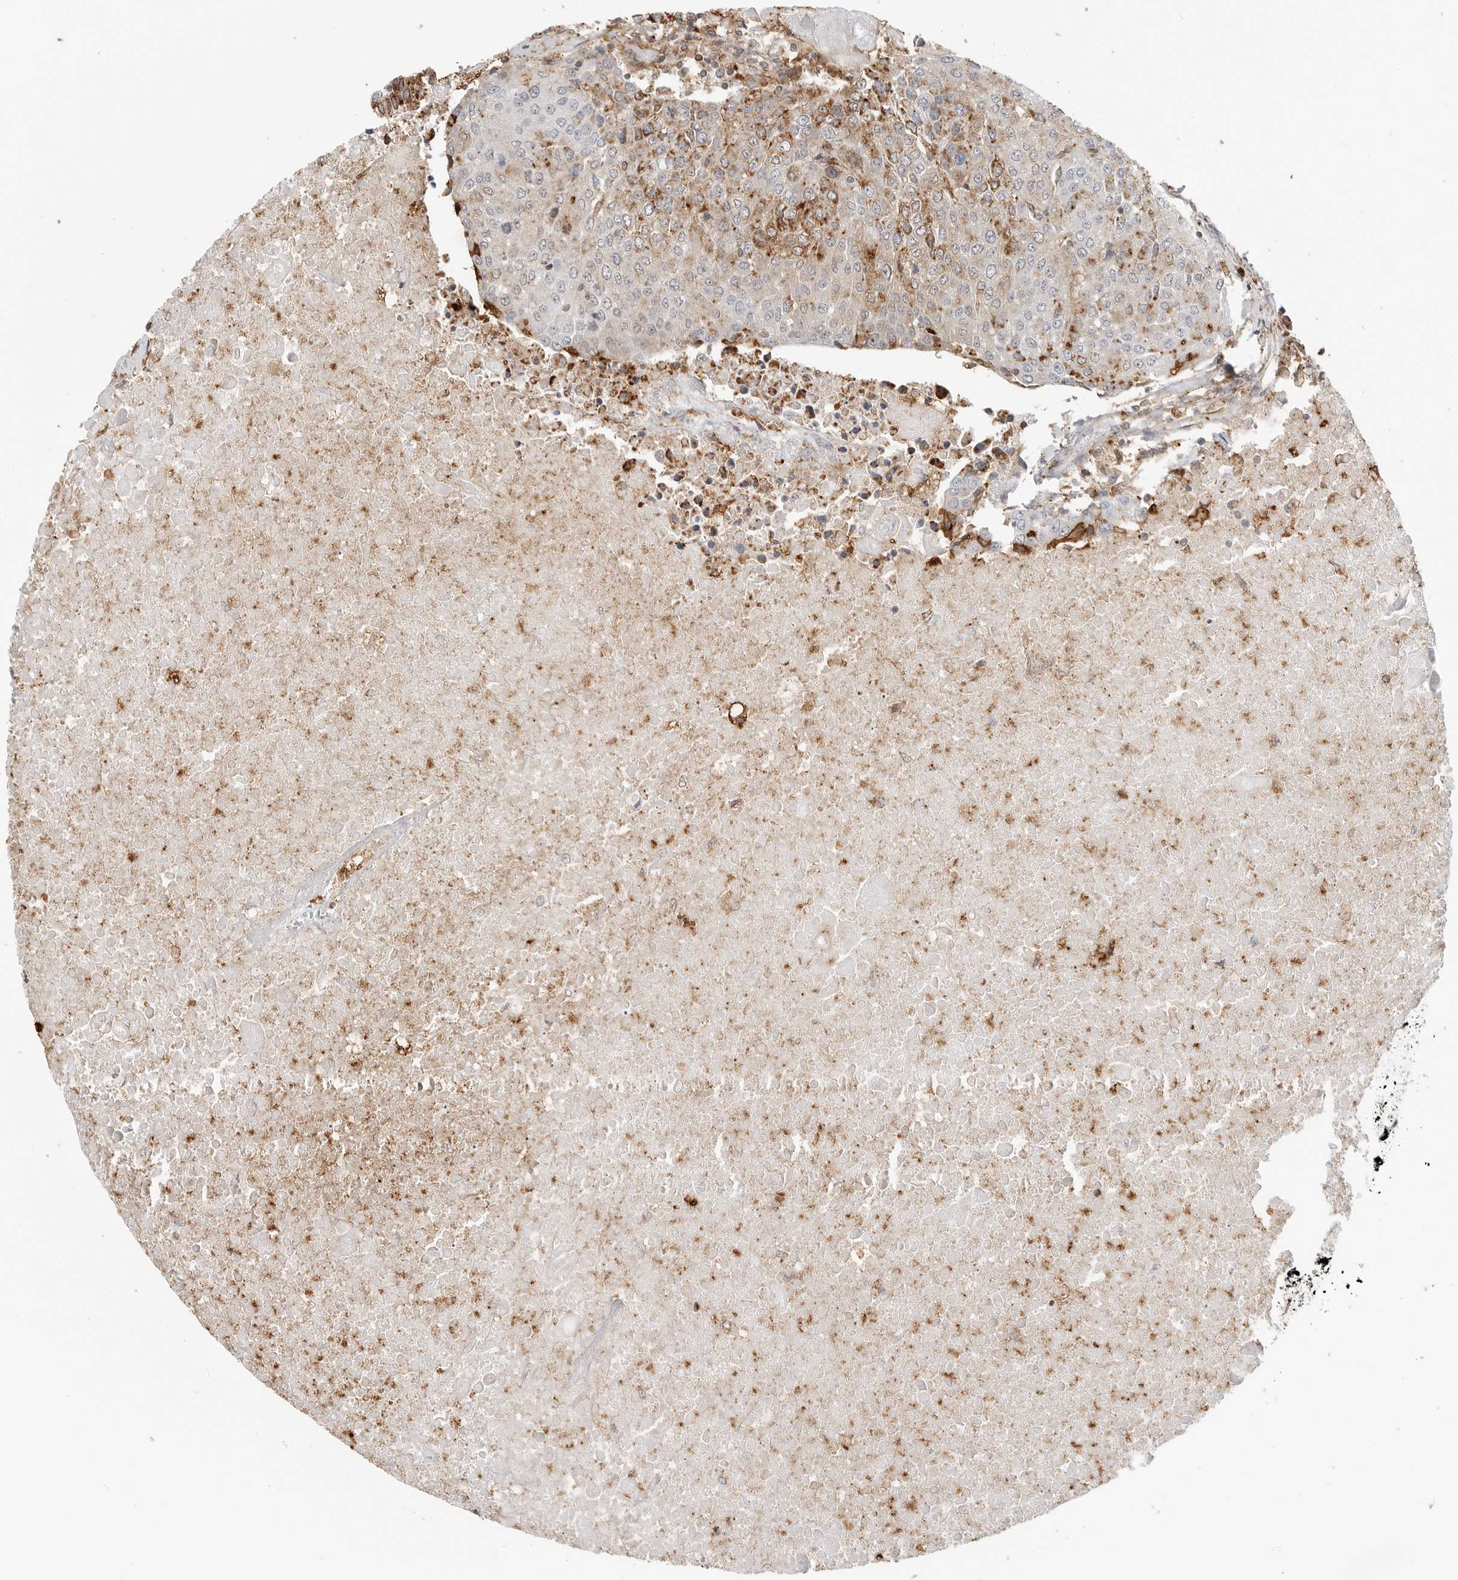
{"staining": {"intensity": "moderate", "quantity": "<25%", "location": "cytoplasmic/membranous"}, "tissue": "urothelial cancer", "cell_type": "Tumor cells", "image_type": "cancer", "snomed": [{"axis": "morphology", "description": "Urothelial carcinoma, High grade"}, {"axis": "topography", "description": "Urinary bladder"}], "caption": "High-magnification brightfield microscopy of urothelial cancer stained with DAB (3,3'-diaminobenzidine) (brown) and counterstained with hematoxylin (blue). tumor cells exhibit moderate cytoplasmic/membranous staining is present in approximately<25% of cells.", "gene": "ANXA11", "patient": {"sex": "female", "age": 85}}